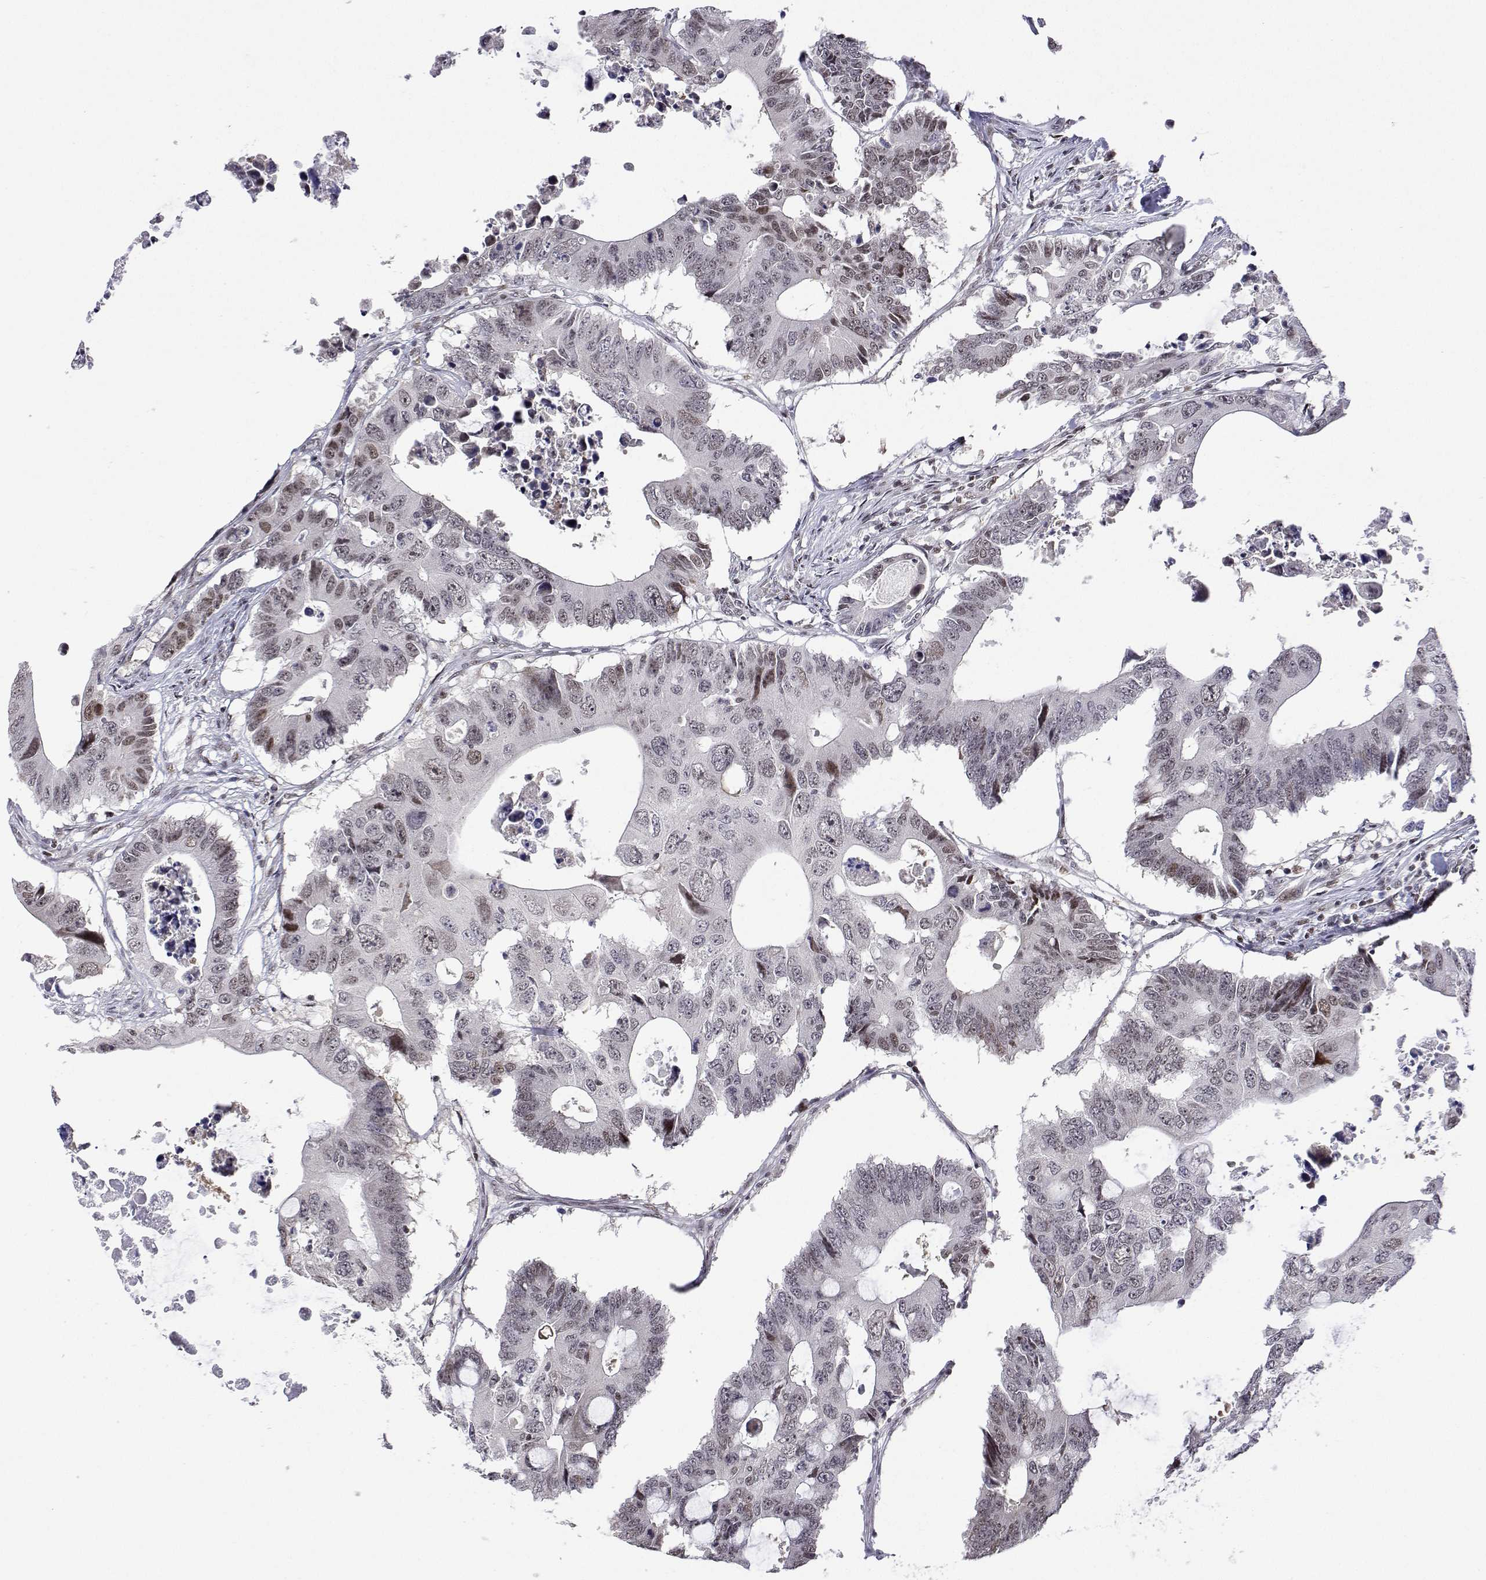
{"staining": {"intensity": "moderate", "quantity": "25%-75%", "location": "nuclear"}, "tissue": "colorectal cancer", "cell_type": "Tumor cells", "image_type": "cancer", "snomed": [{"axis": "morphology", "description": "Adenocarcinoma, NOS"}, {"axis": "topography", "description": "Colon"}], "caption": "DAB (3,3'-diaminobenzidine) immunohistochemical staining of colorectal adenocarcinoma displays moderate nuclear protein expression in approximately 25%-75% of tumor cells.", "gene": "XPC", "patient": {"sex": "male", "age": 71}}